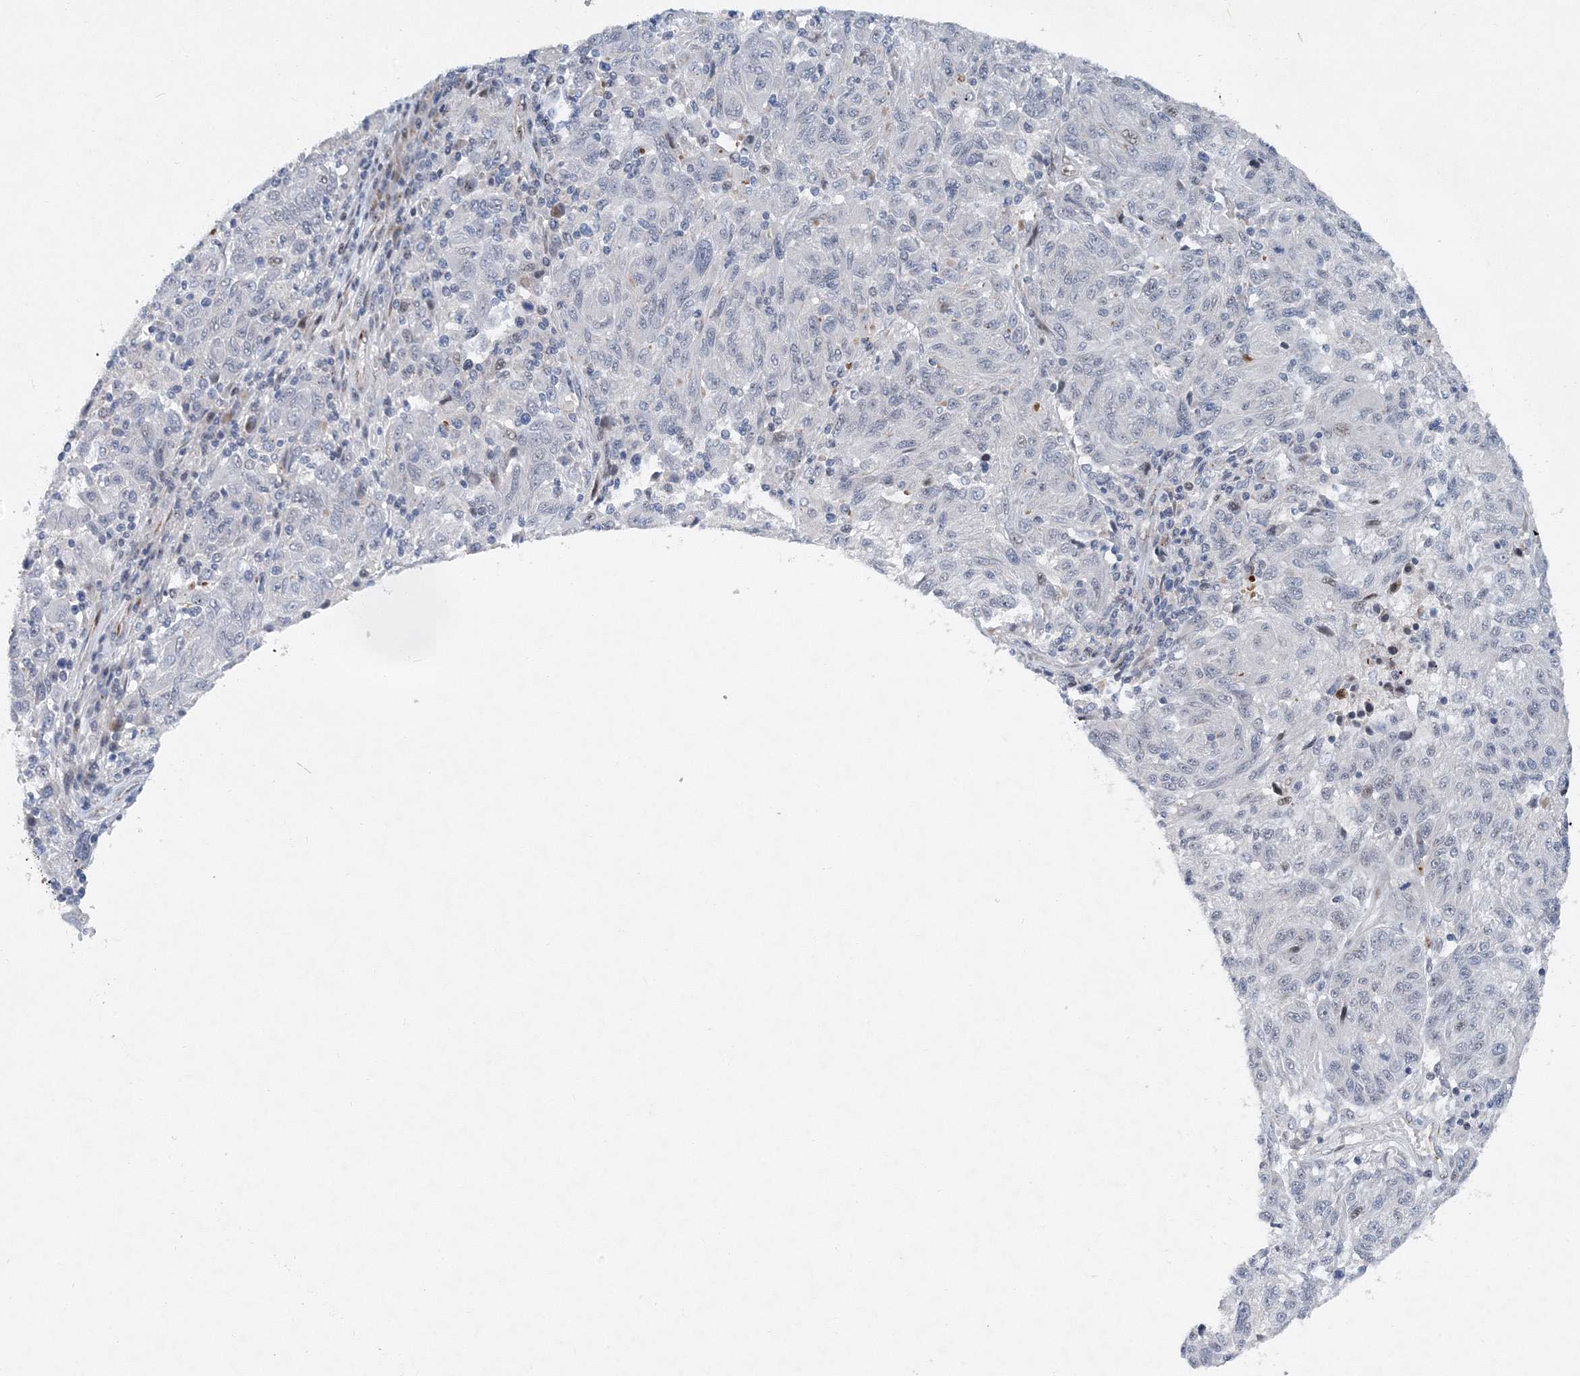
{"staining": {"intensity": "negative", "quantity": "none", "location": "none"}, "tissue": "melanoma", "cell_type": "Tumor cells", "image_type": "cancer", "snomed": [{"axis": "morphology", "description": "Malignant melanoma, NOS"}, {"axis": "topography", "description": "Skin"}], "caption": "Immunohistochemical staining of melanoma demonstrates no significant staining in tumor cells.", "gene": "UIMC1", "patient": {"sex": "male", "age": 53}}